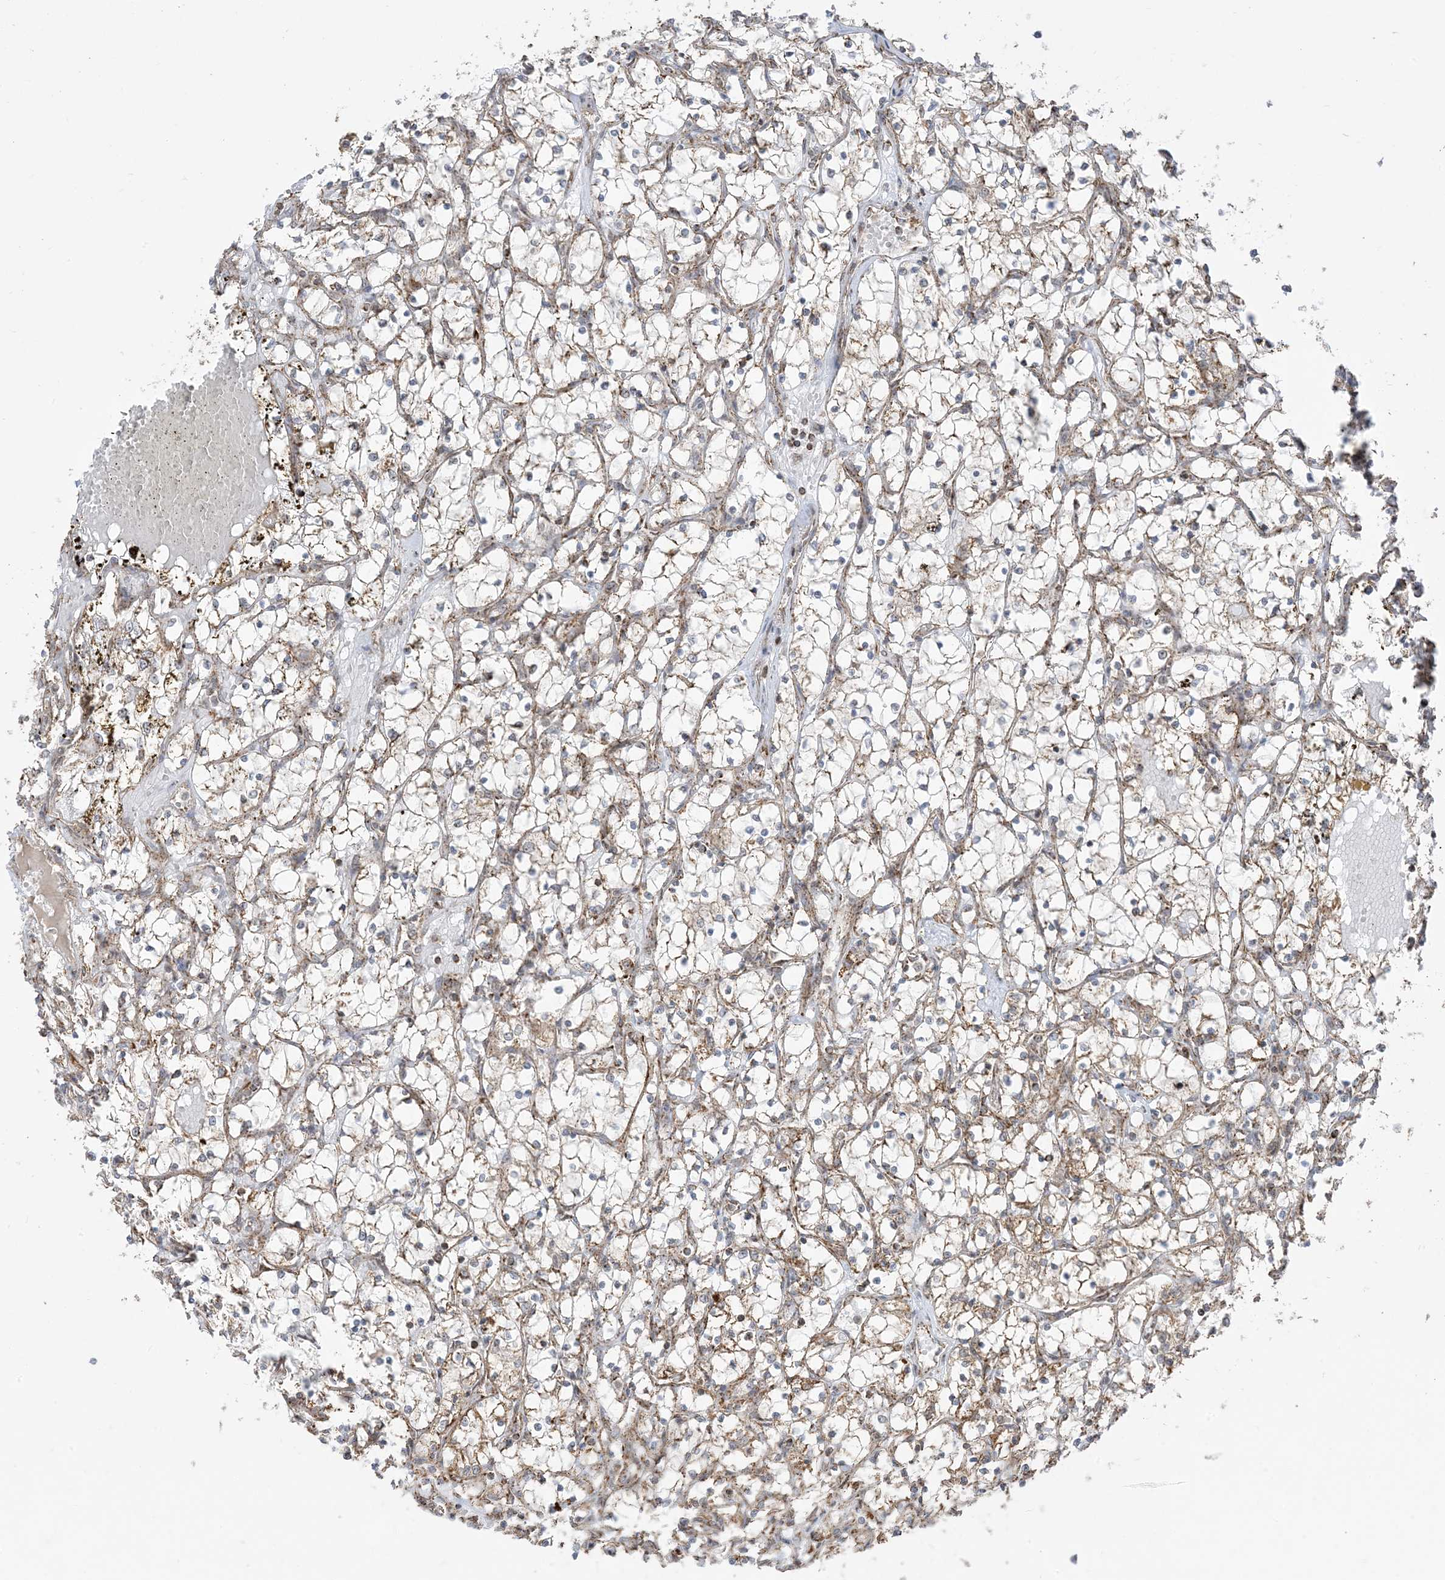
{"staining": {"intensity": "moderate", "quantity": ">75%", "location": "cytoplasmic/membranous"}, "tissue": "renal cancer", "cell_type": "Tumor cells", "image_type": "cancer", "snomed": [{"axis": "morphology", "description": "Adenocarcinoma, NOS"}, {"axis": "topography", "description": "Kidney"}], "caption": "DAB (3,3'-diaminobenzidine) immunohistochemical staining of human renal cancer (adenocarcinoma) displays moderate cytoplasmic/membranous protein positivity in about >75% of tumor cells.", "gene": "MAPKBP1", "patient": {"sex": "female", "age": 69}}